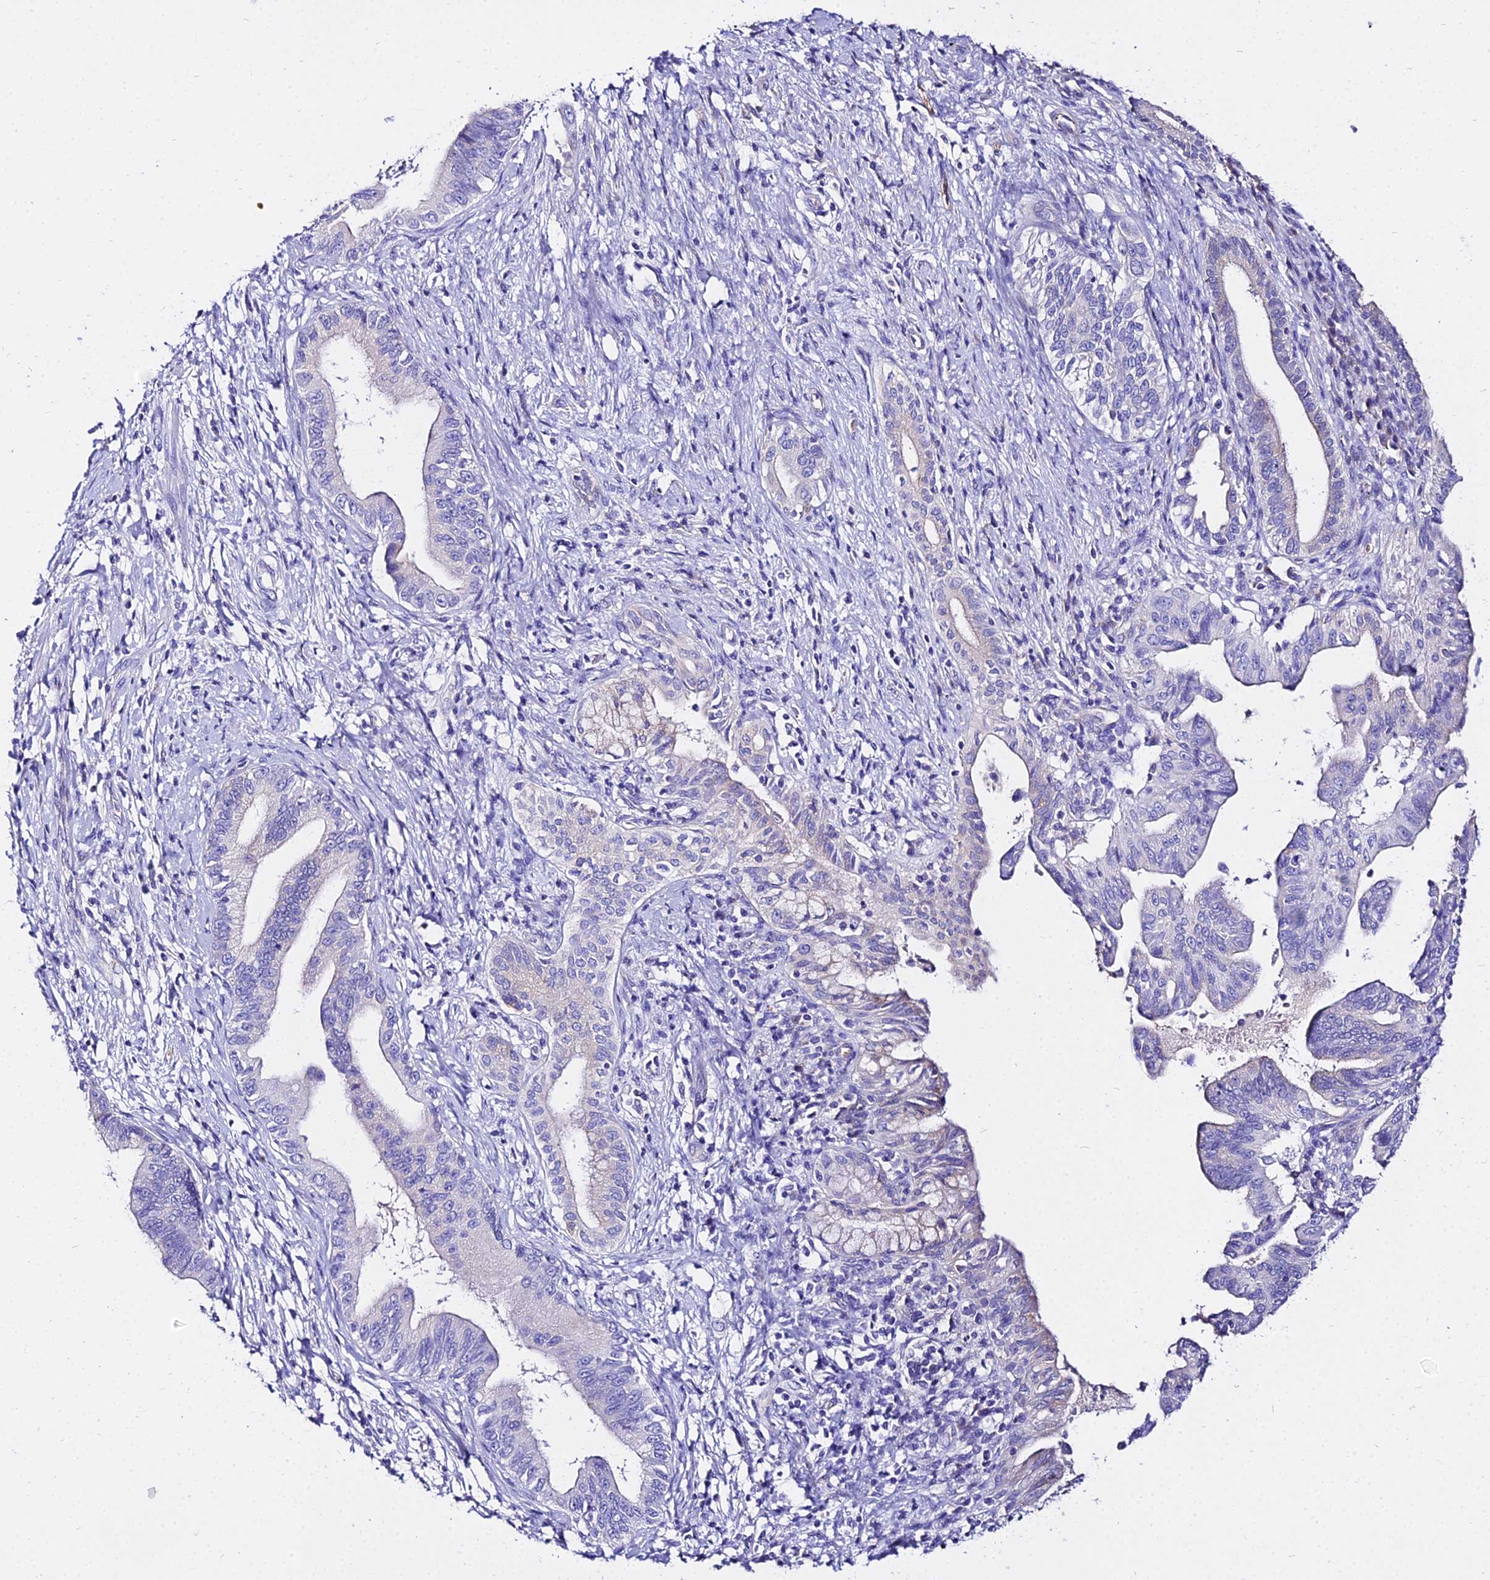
{"staining": {"intensity": "negative", "quantity": "none", "location": "none"}, "tissue": "pancreatic cancer", "cell_type": "Tumor cells", "image_type": "cancer", "snomed": [{"axis": "morphology", "description": "Adenocarcinoma, NOS"}, {"axis": "topography", "description": "Pancreas"}], "caption": "Adenocarcinoma (pancreatic) was stained to show a protein in brown. There is no significant positivity in tumor cells. (DAB immunohistochemistry with hematoxylin counter stain).", "gene": "TUBA3D", "patient": {"sex": "female", "age": 55}}